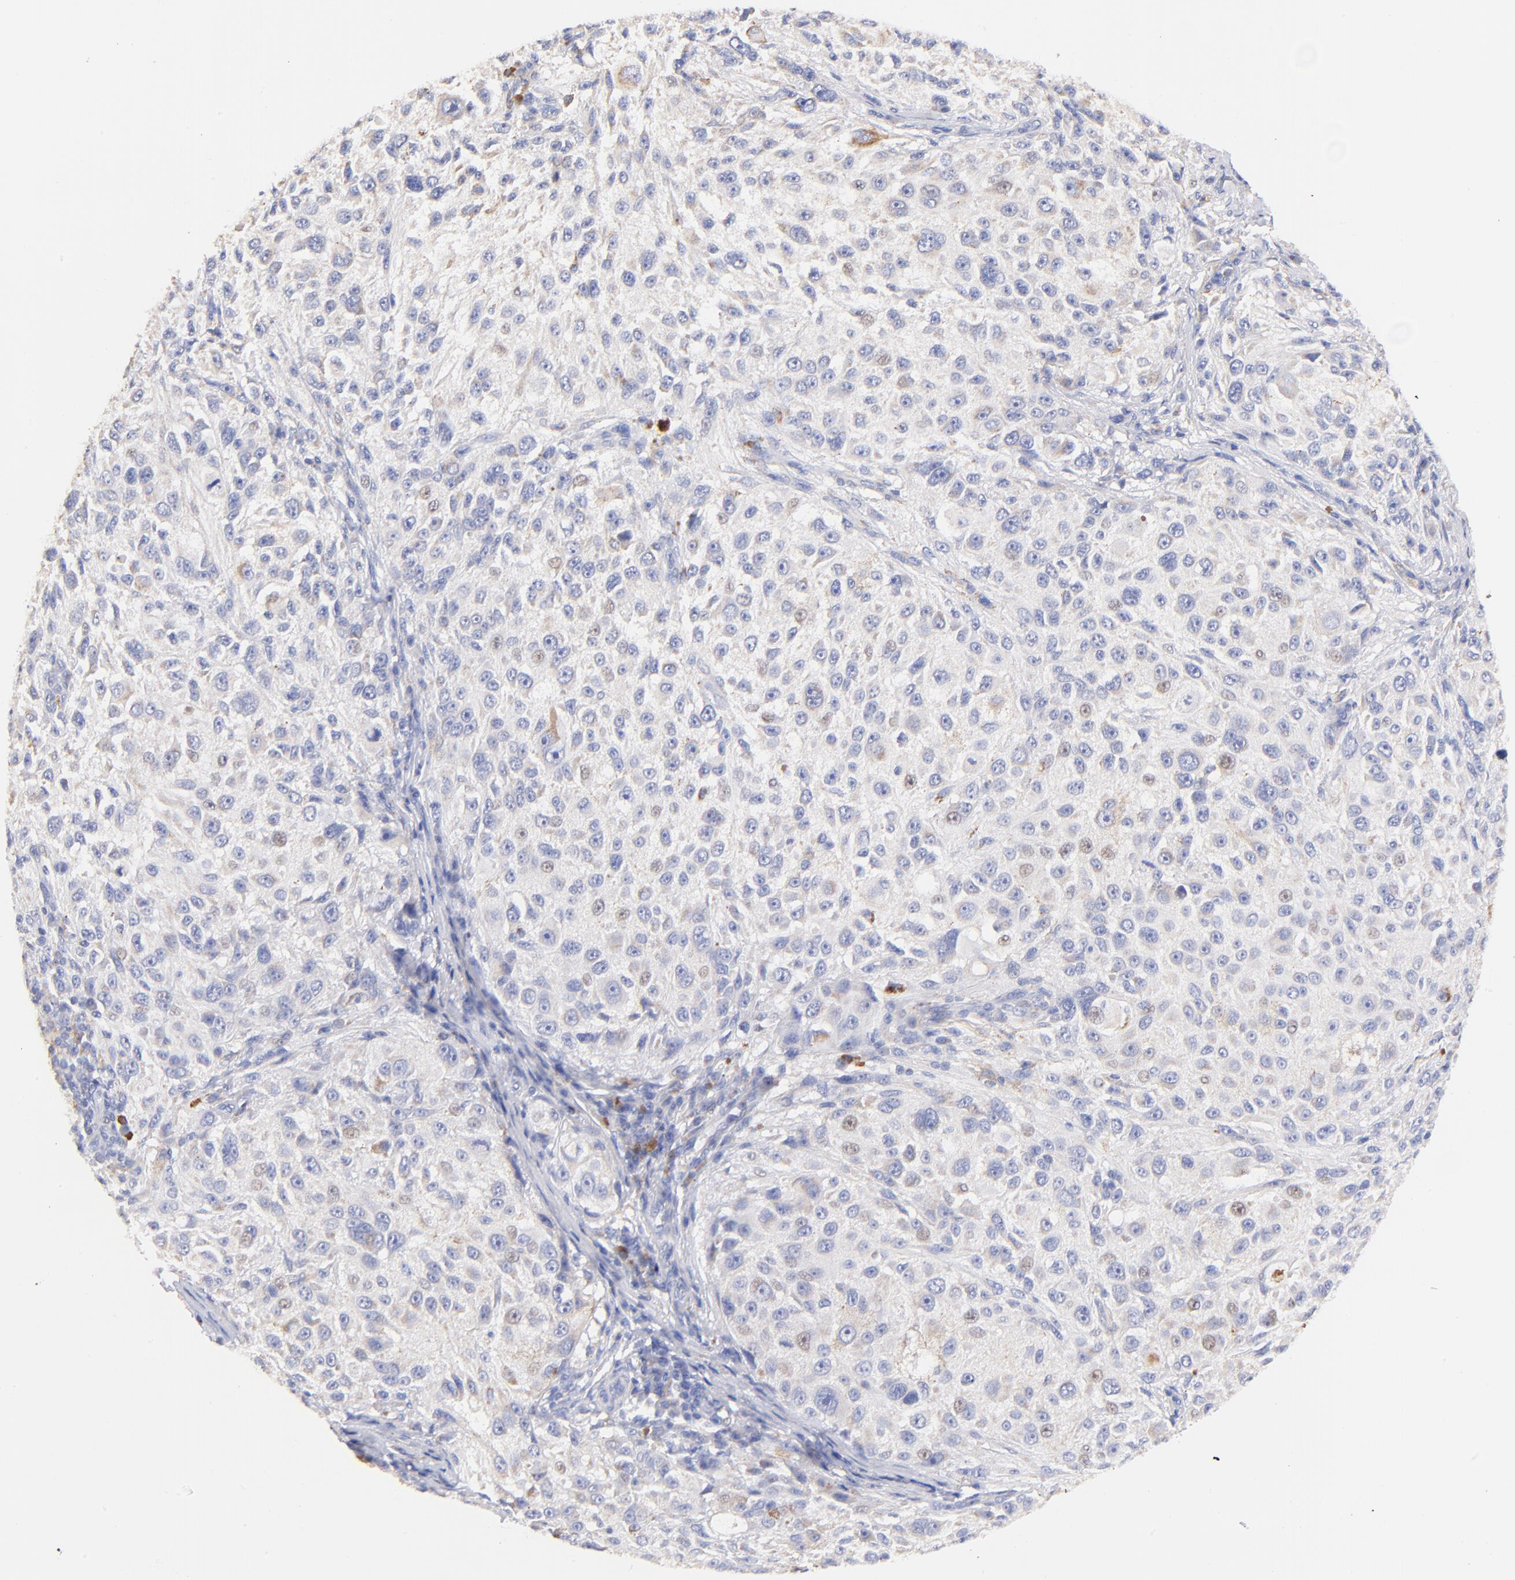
{"staining": {"intensity": "weak", "quantity": "<25%", "location": "cytoplasmic/membranous,nuclear"}, "tissue": "melanoma", "cell_type": "Tumor cells", "image_type": "cancer", "snomed": [{"axis": "morphology", "description": "Necrosis, NOS"}, {"axis": "morphology", "description": "Malignant melanoma, NOS"}, {"axis": "topography", "description": "Skin"}], "caption": "High magnification brightfield microscopy of malignant melanoma stained with DAB (brown) and counterstained with hematoxylin (blue): tumor cells show no significant positivity. (DAB (3,3'-diaminobenzidine) immunohistochemistry (IHC) visualized using brightfield microscopy, high magnification).", "gene": "IGLV7-43", "patient": {"sex": "female", "age": 87}}